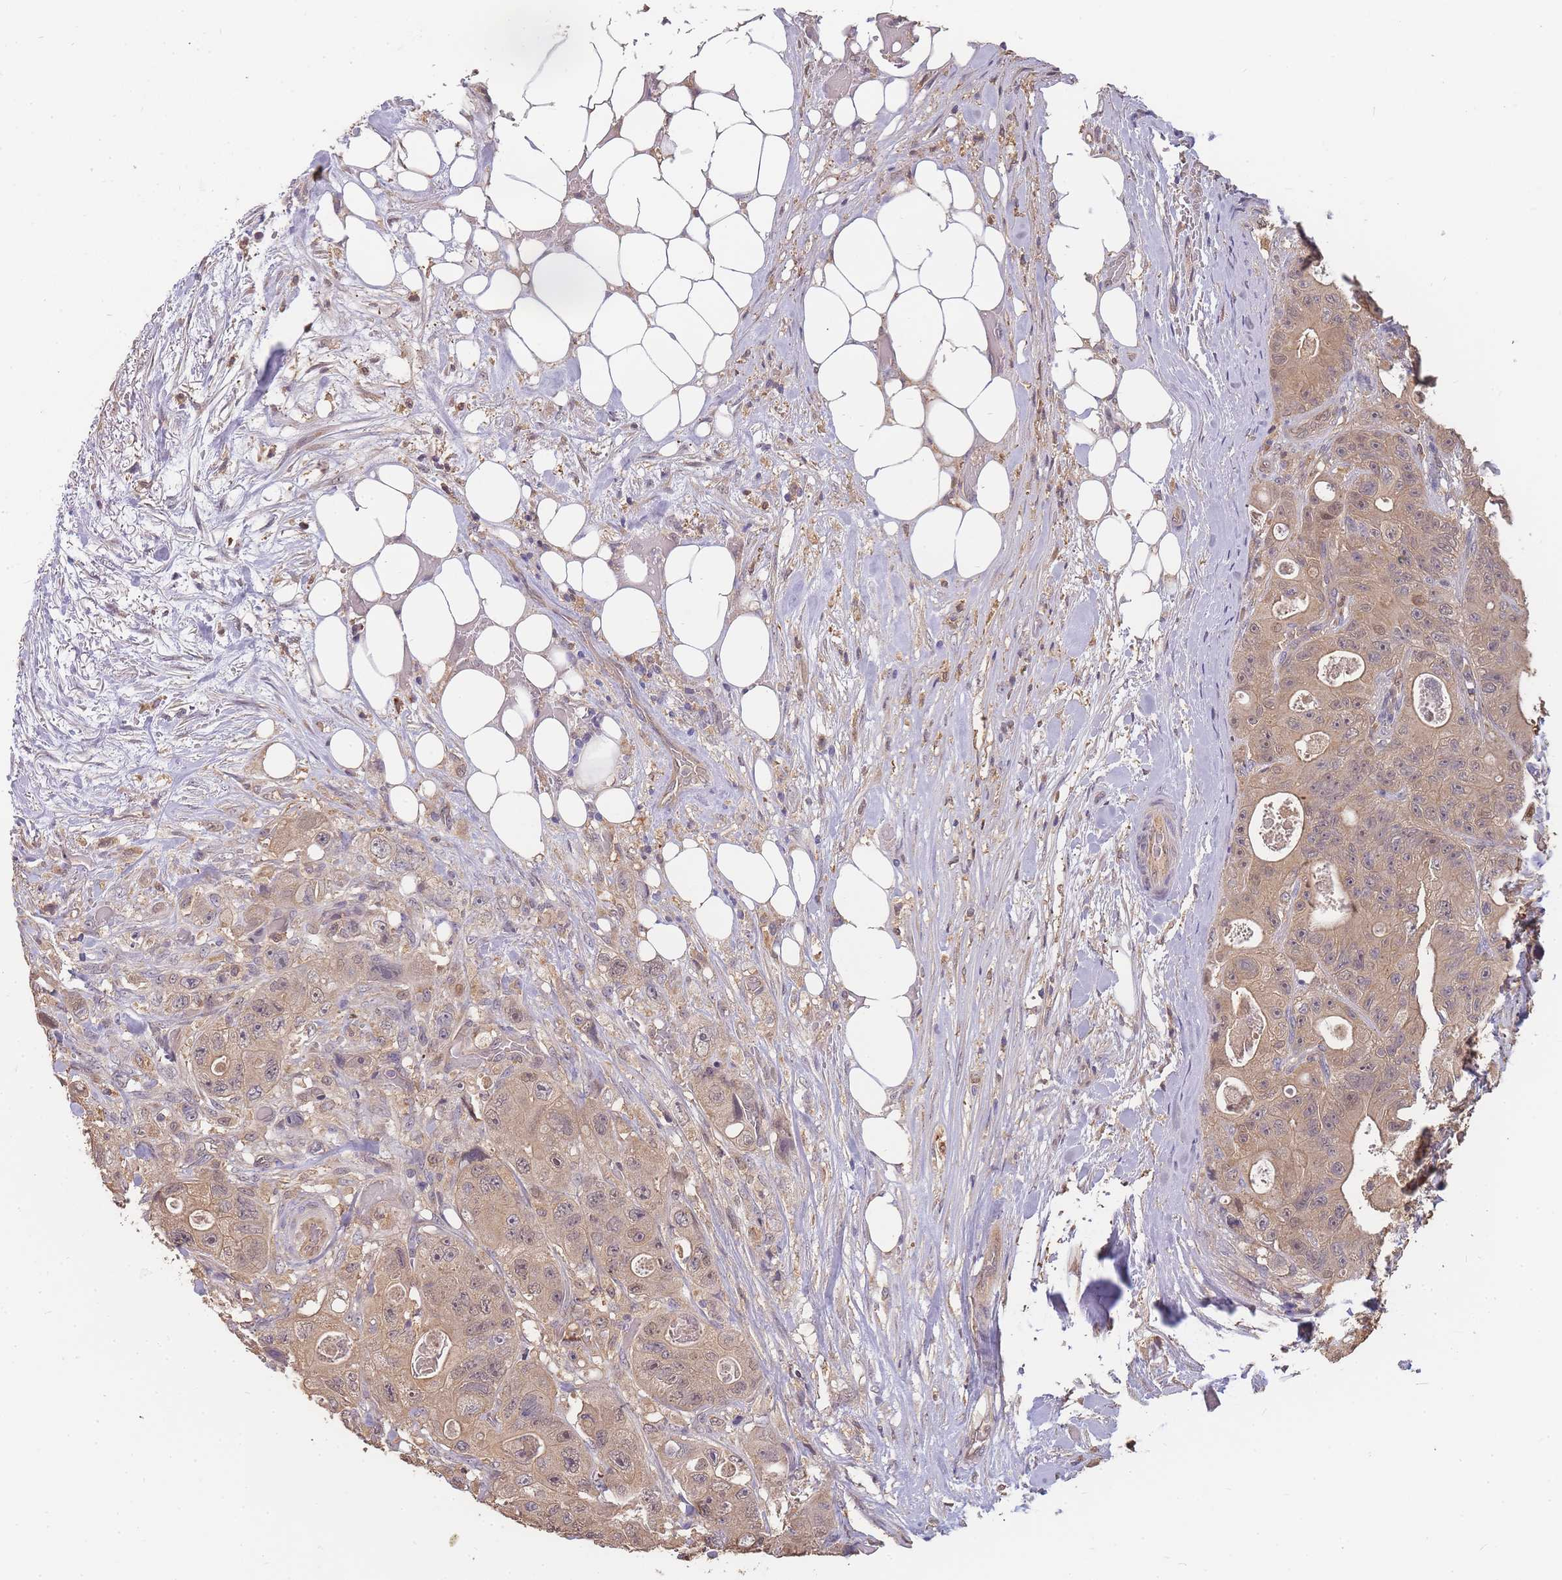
{"staining": {"intensity": "moderate", "quantity": ">75%", "location": "cytoplasmic/membranous,nuclear"}, "tissue": "colorectal cancer", "cell_type": "Tumor cells", "image_type": "cancer", "snomed": [{"axis": "morphology", "description": "Adenocarcinoma, NOS"}, {"axis": "topography", "description": "Colon"}], "caption": "Human colorectal adenocarcinoma stained with a protein marker reveals moderate staining in tumor cells.", "gene": "CDKN2AIPNL", "patient": {"sex": "female", "age": 46}}